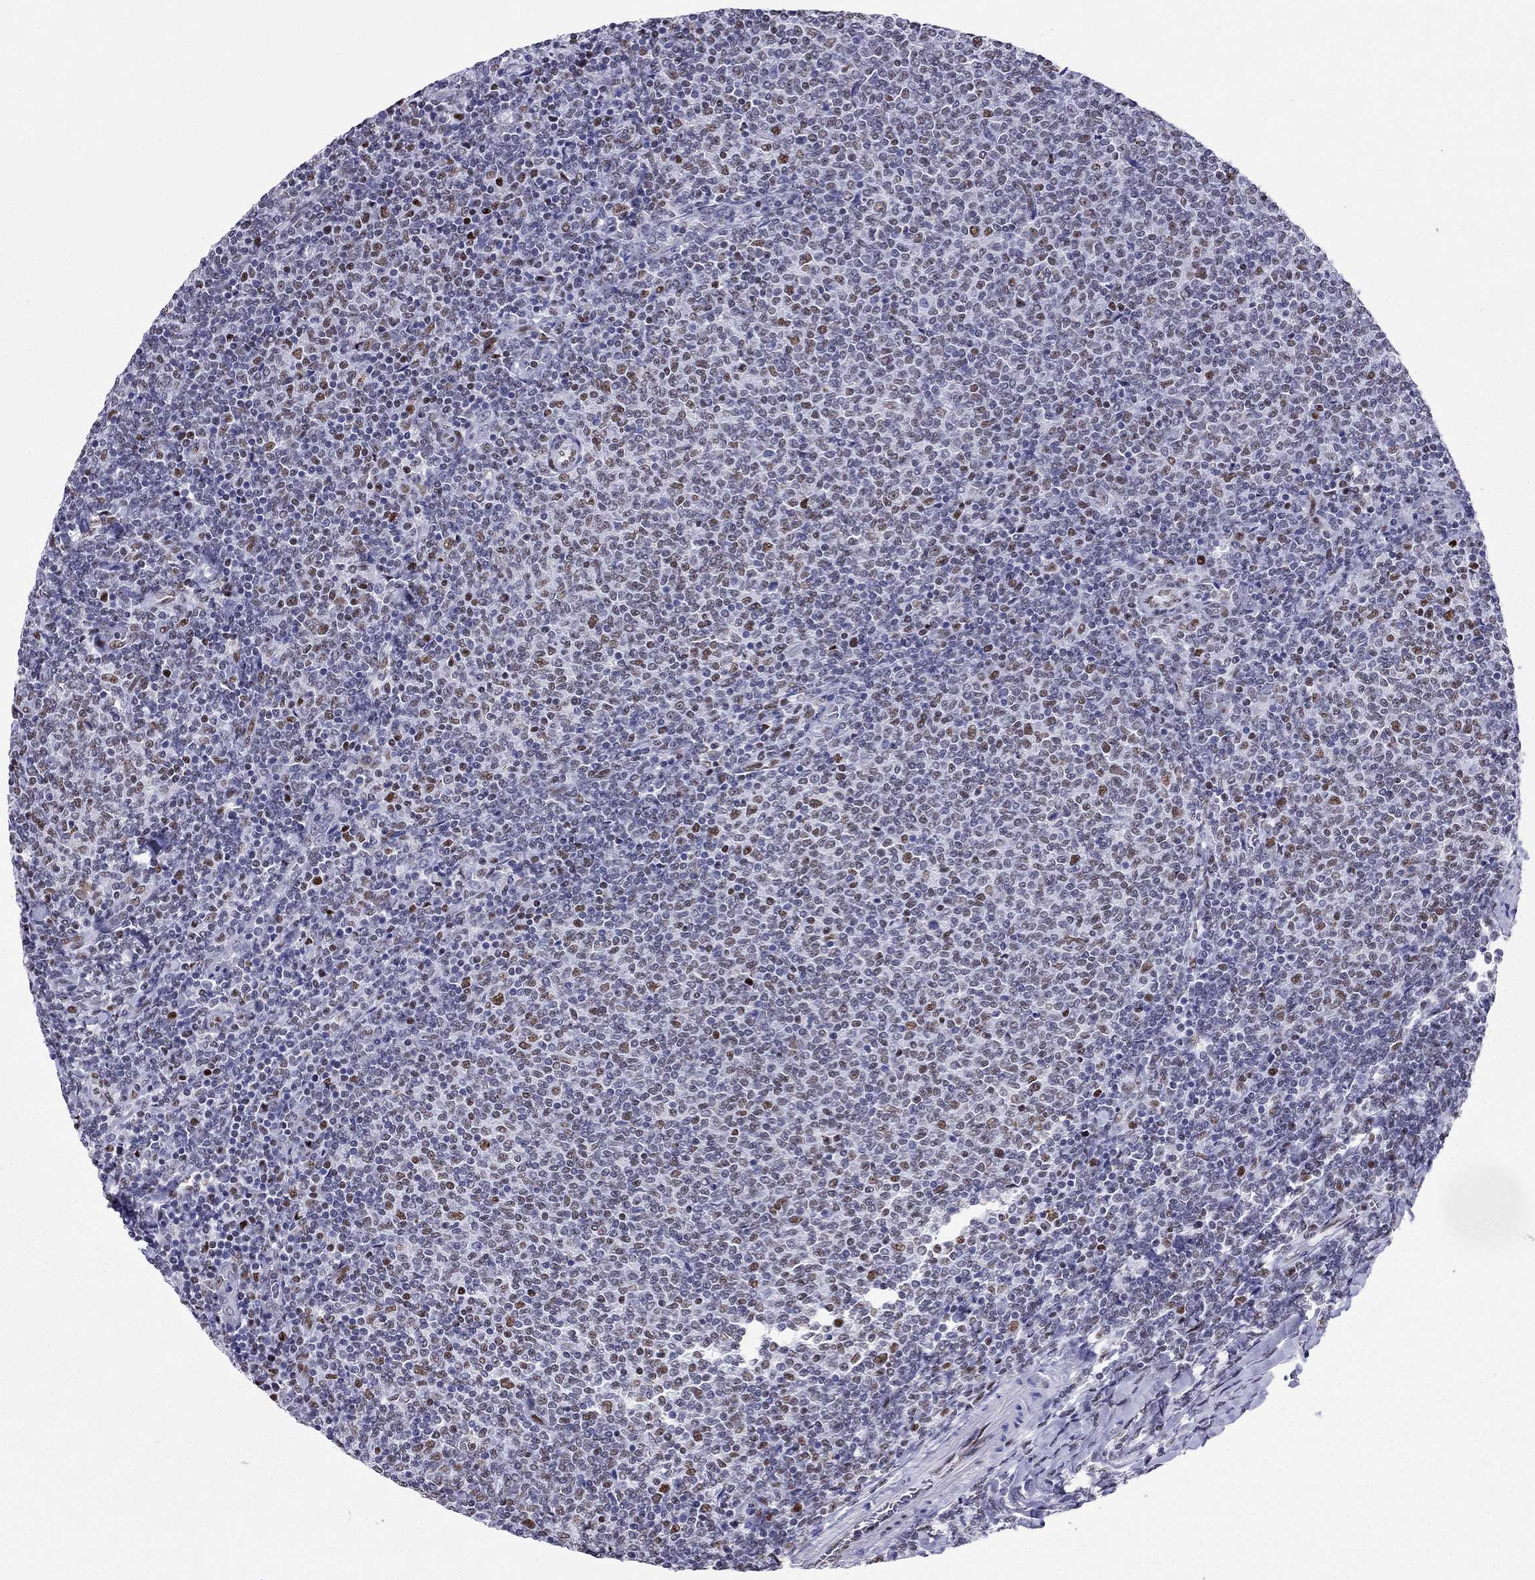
{"staining": {"intensity": "moderate", "quantity": "<25%", "location": "nuclear"}, "tissue": "lymphoma", "cell_type": "Tumor cells", "image_type": "cancer", "snomed": [{"axis": "morphology", "description": "Malignant lymphoma, non-Hodgkin's type, Low grade"}, {"axis": "topography", "description": "Lymph node"}], "caption": "Tumor cells exhibit moderate nuclear expression in about <25% of cells in lymphoma.", "gene": "PPM1G", "patient": {"sex": "male", "age": 52}}